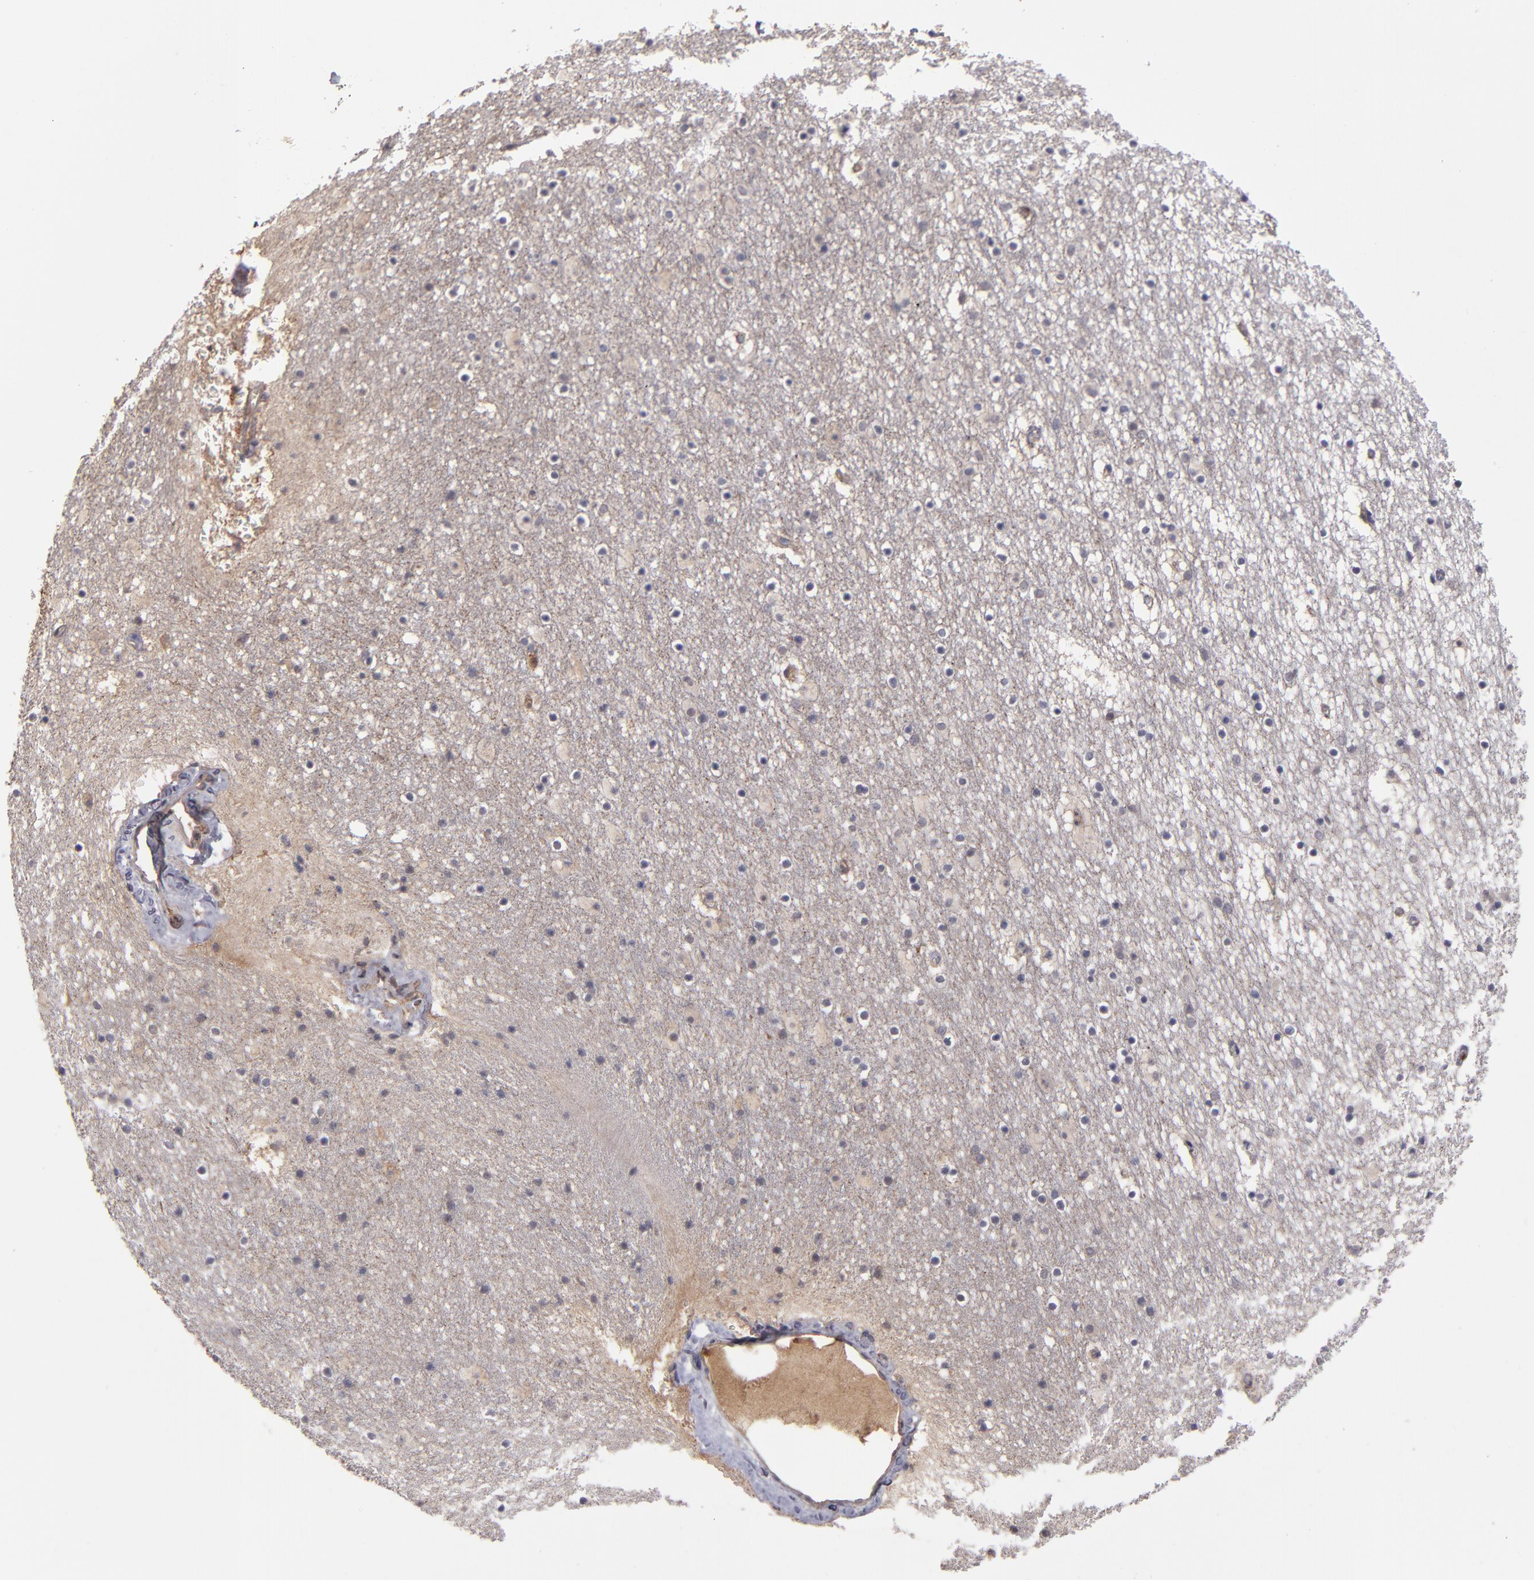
{"staining": {"intensity": "weak", "quantity": "<25%", "location": "cytoplasmic/membranous"}, "tissue": "caudate", "cell_type": "Glial cells", "image_type": "normal", "snomed": [{"axis": "morphology", "description": "Normal tissue, NOS"}, {"axis": "topography", "description": "Lateral ventricle wall"}], "caption": "Micrograph shows no significant protein positivity in glial cells of unremarkable caudate.", "gene": "SERPINA7", "patient": {"sex": "male", "age": 45}}